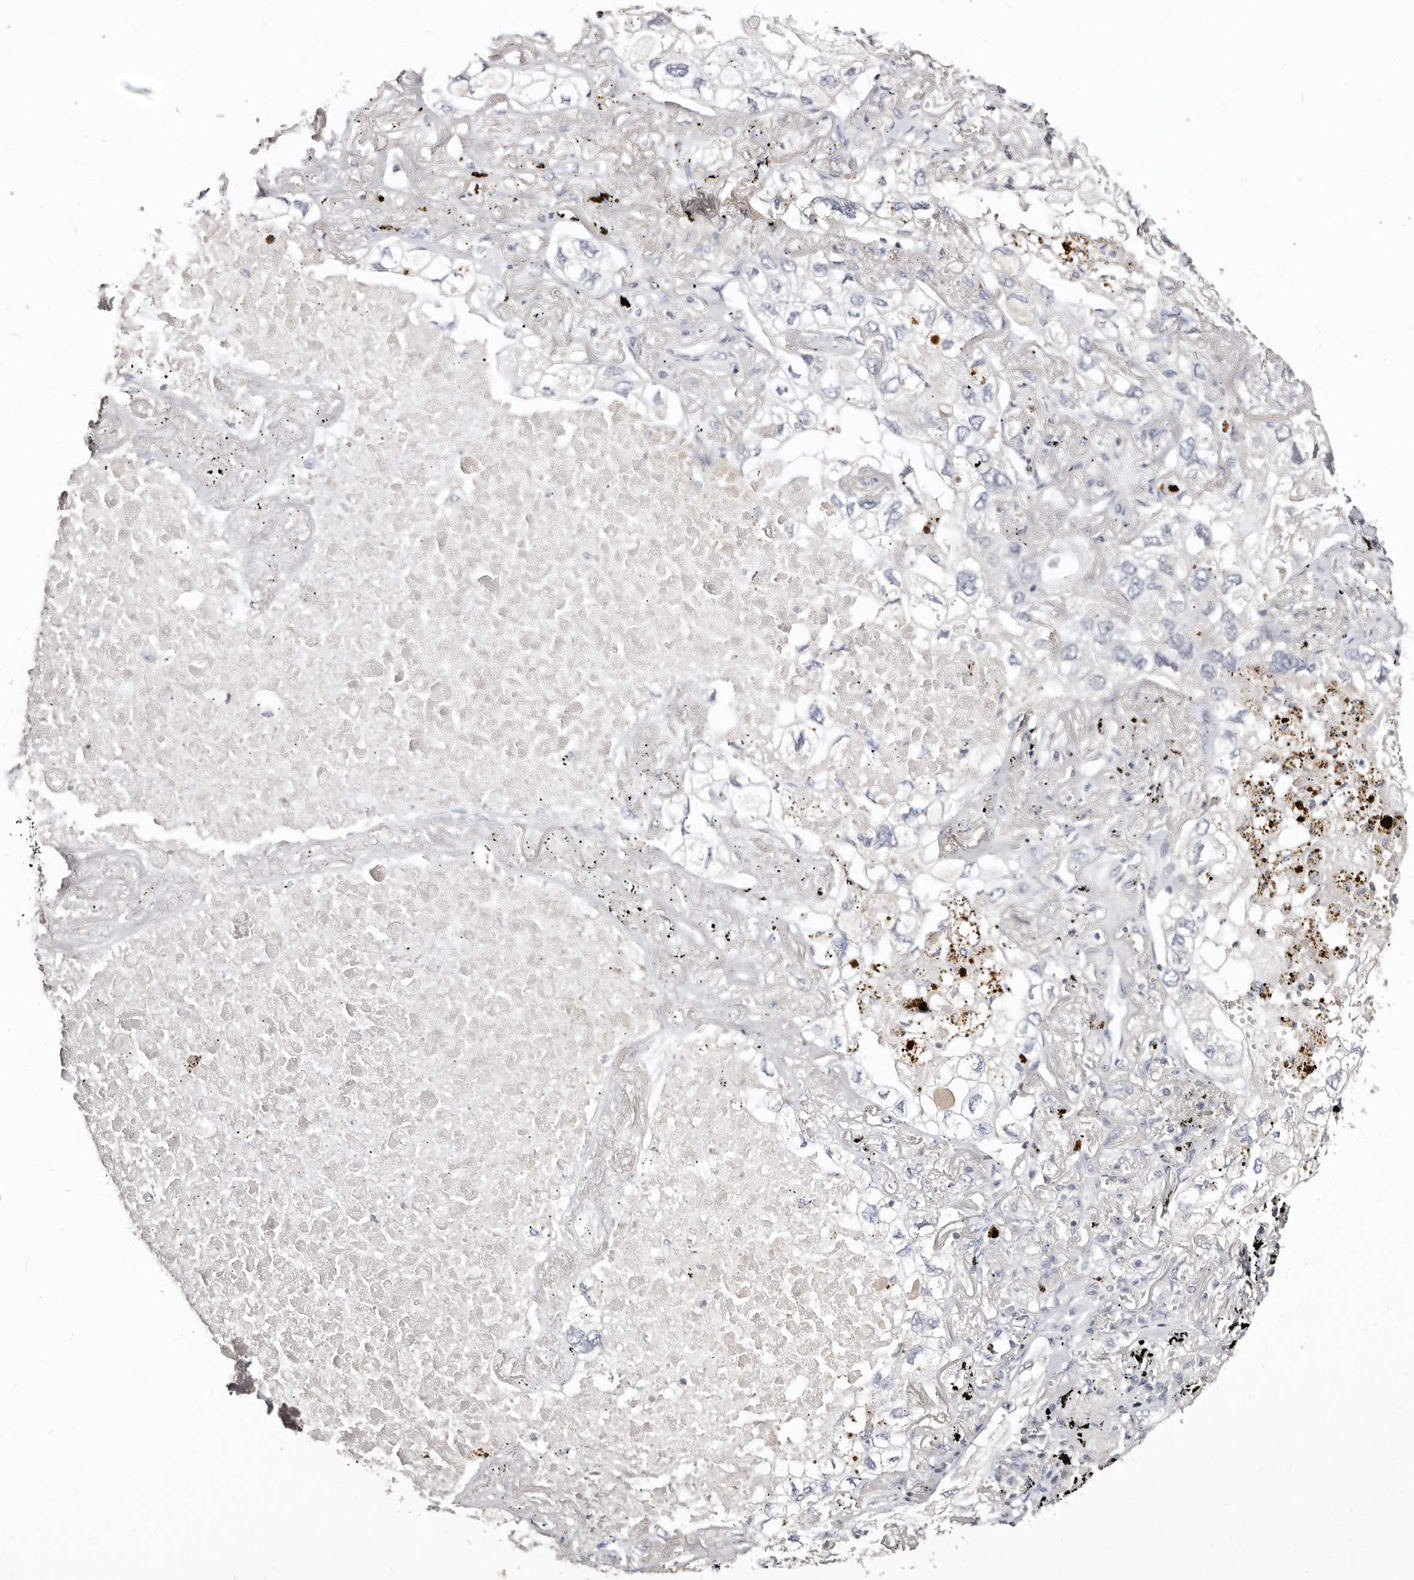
{"staining": {"intensity": "negative", "quantity": "none", "location": "none"}, "tissue": "lung cancer", "cell_type": "Tumor cells", "image_type": "cancer", "snomed": [{"axis": "morphology", "description": "Adenocarcinoma, NOS"}, {"axis": "topography", "description": "Lung"}], "caption": "DAB immunohistochemical staining of human lung cancer (adenocarcinoma) shows no significant staining in tumor cells.", "gene": "MRPS33", "patient": {"sex": "male", "age": 65}}